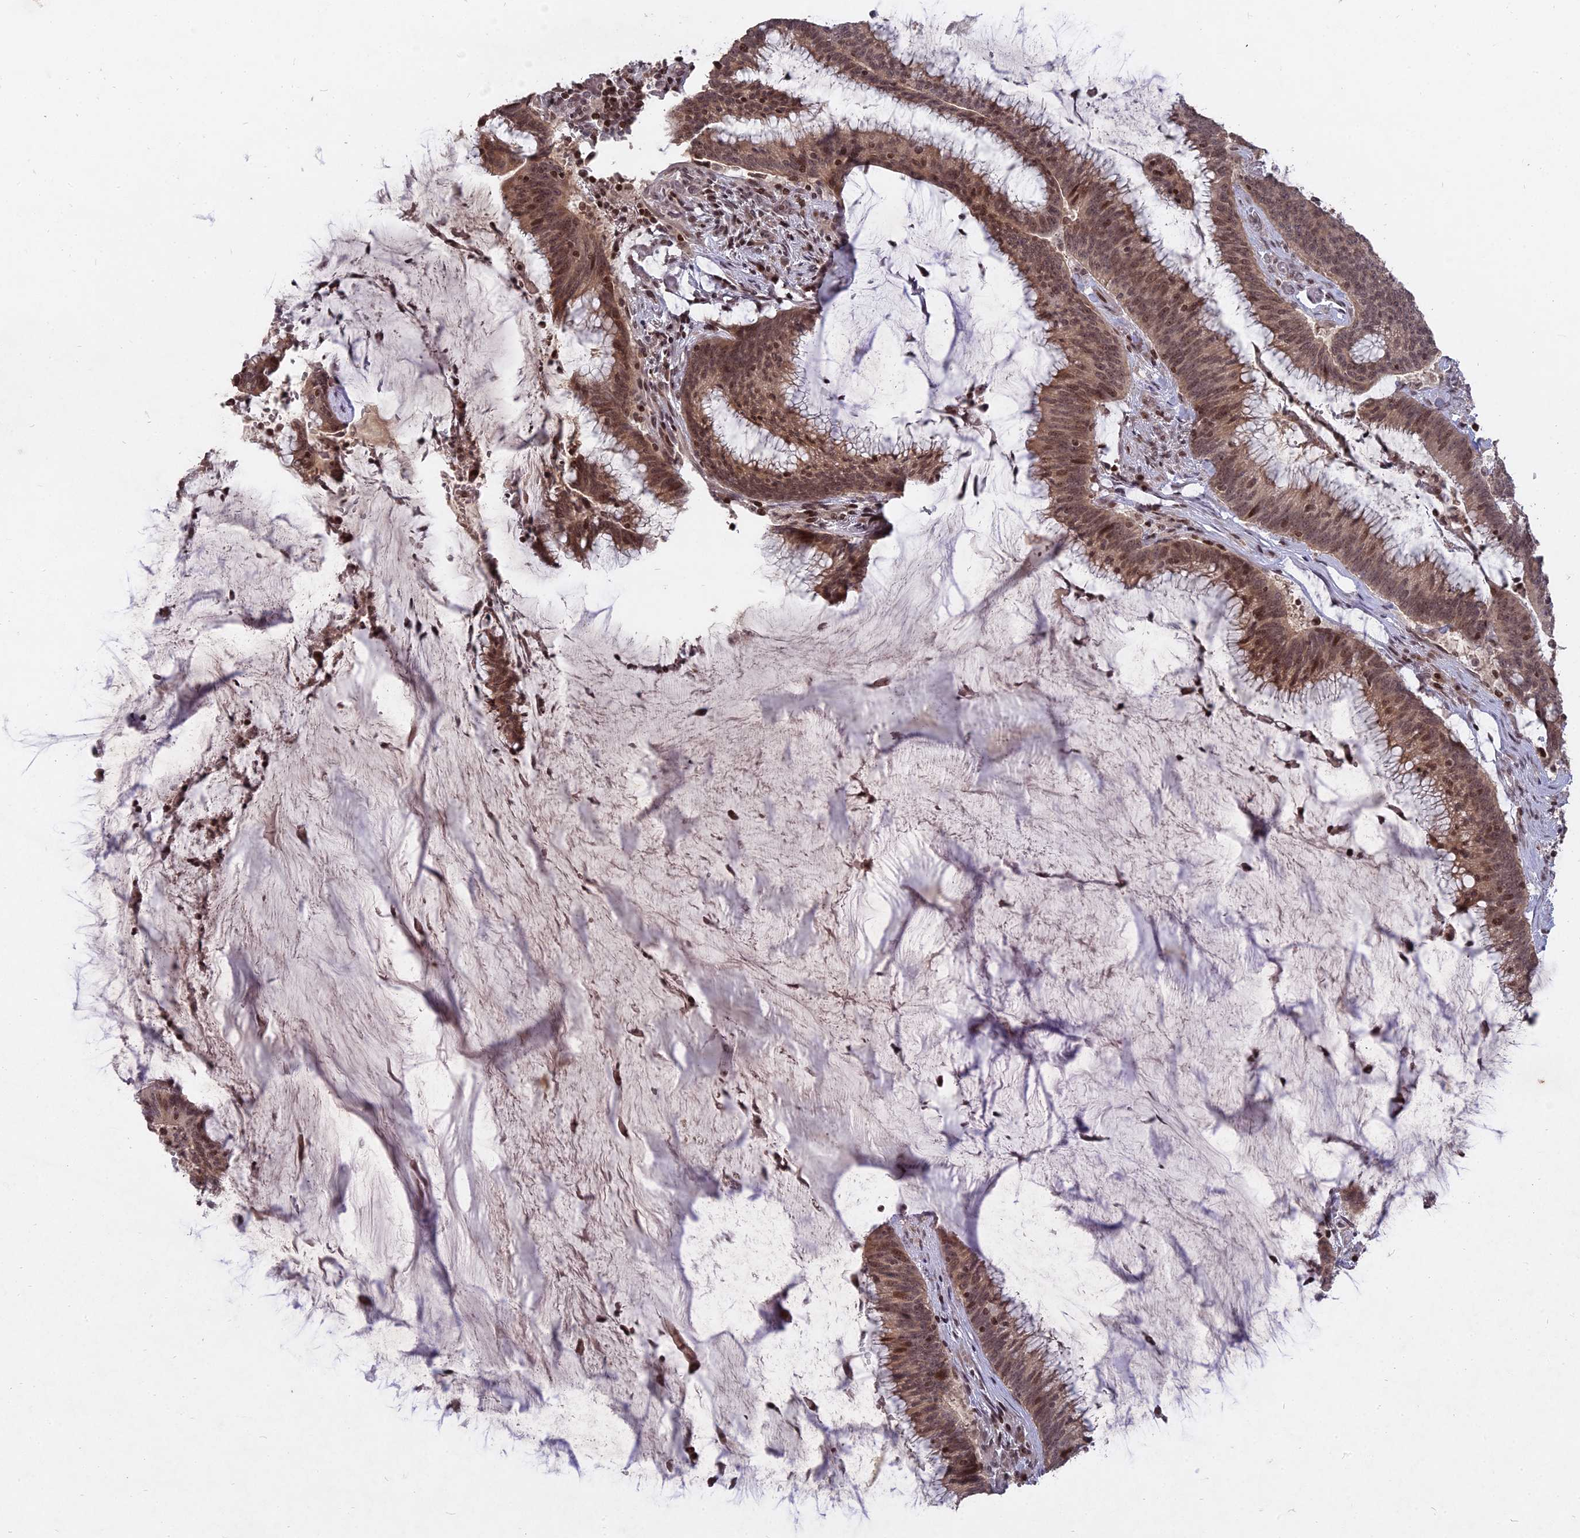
{"staining": {"intensity": "moderate", "quantity": ">75%", "location": "cytoplasmic/membranous,nuclear"}, "tissue": "colorectal cancer", "cell_type": "Tumor cells", "image_type": "cancer", "snomed": [{"axis": "morphology", "description": "Adenocarcinoma, NOS"}, {"axis": "topography", "description": "Rectum"}], "caption": "Moderate cytoplasmic/membranous and nuclear expression is seen in approximately >75% of tumor cells in colorectal cancer (adenocarcinoma).", "gene": "NR1H3", "patient": {"sex": "female", "age": 77}}